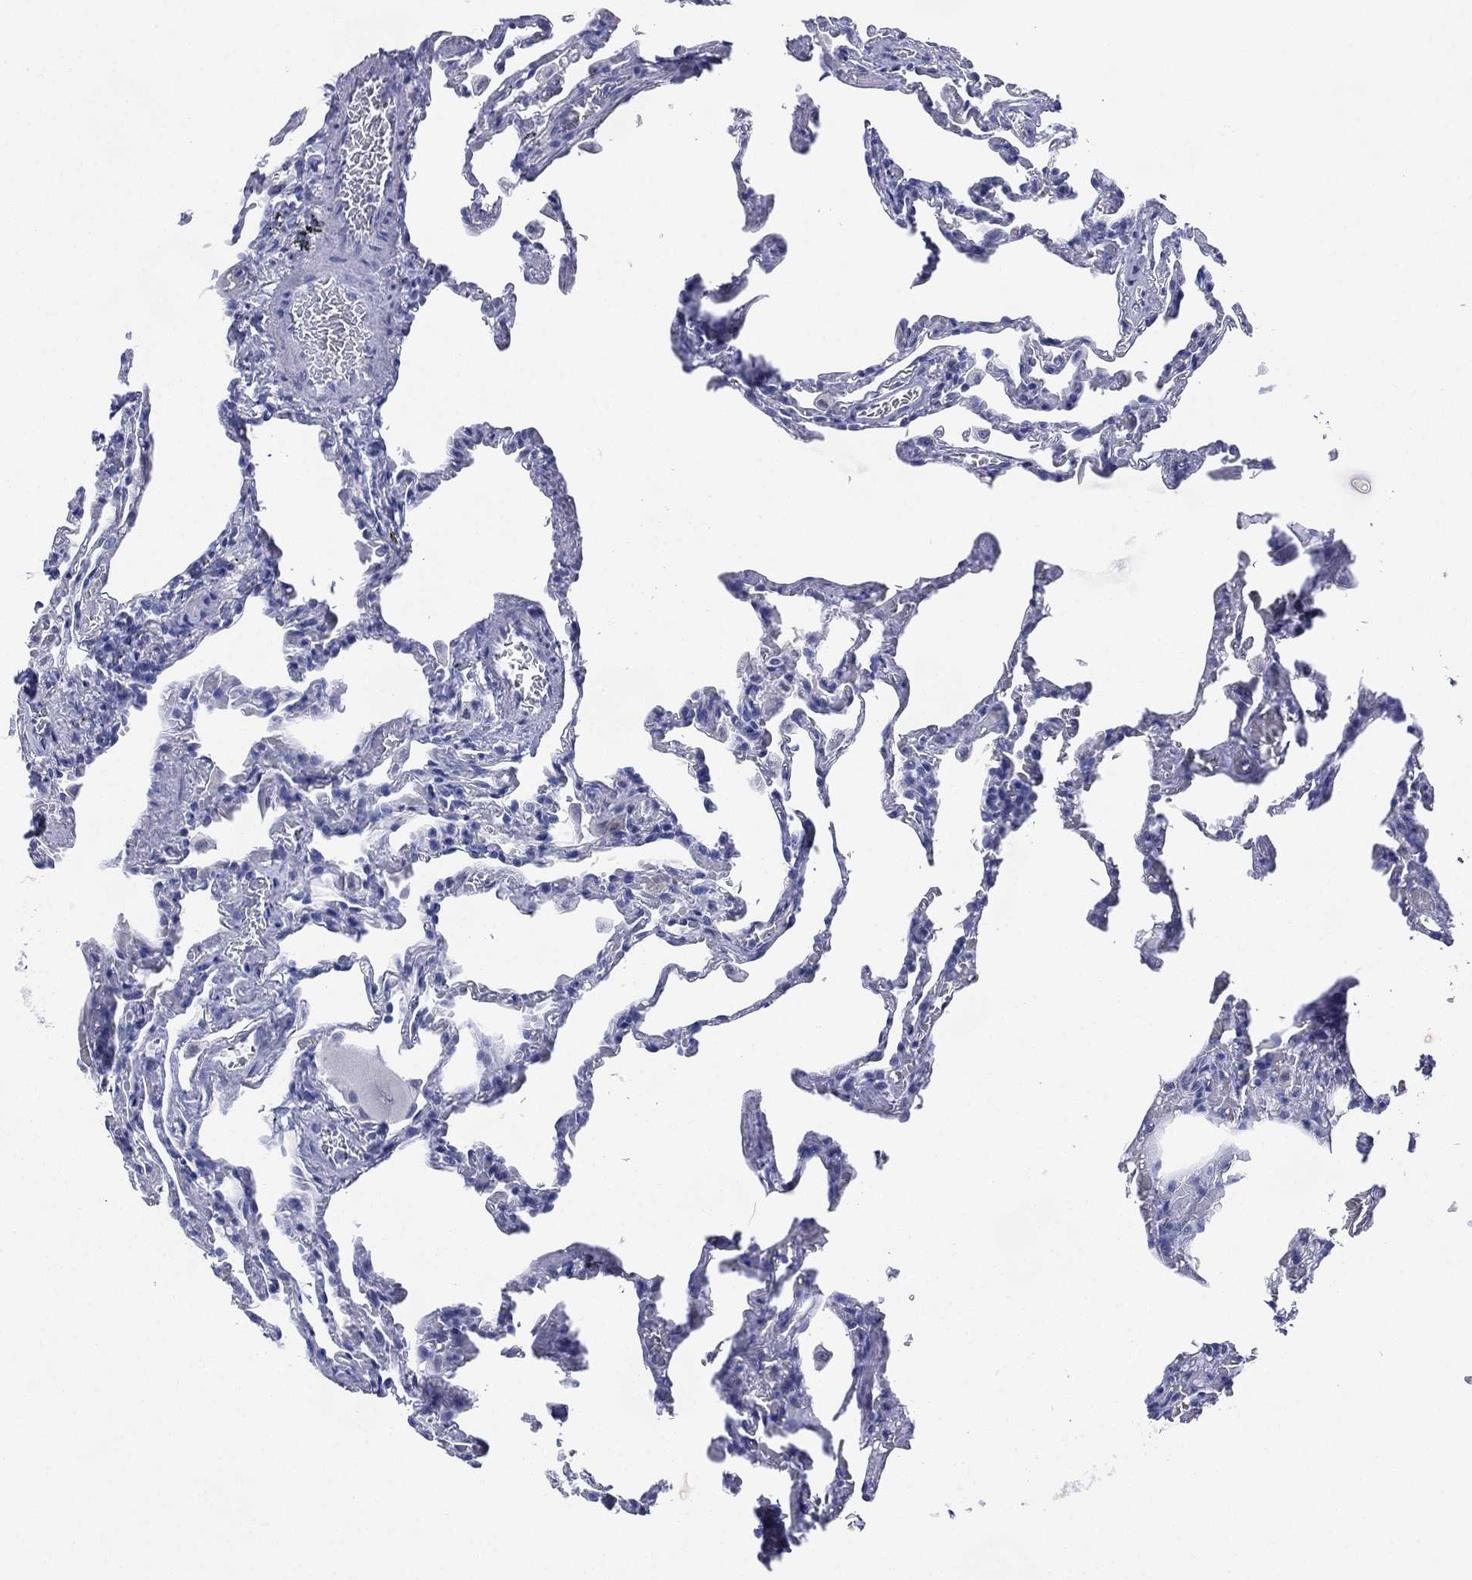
{"staining": {"intensity": "negative", "quantity": "none", "location": "none"}, "tissue": "lung", "cell_type": "Alveolar cells", "image_type": "normal", "snomed": [{"axis": "morphology", "description": "Normal tissue, NOS"}, {"axis": "topography", "description": "Lung"}], "caption": "The micrograph demonstrates no staining of alveolar cells in benign lung.", "gene": "DSG1", "patient": {"sex": "female", "age": 43}}